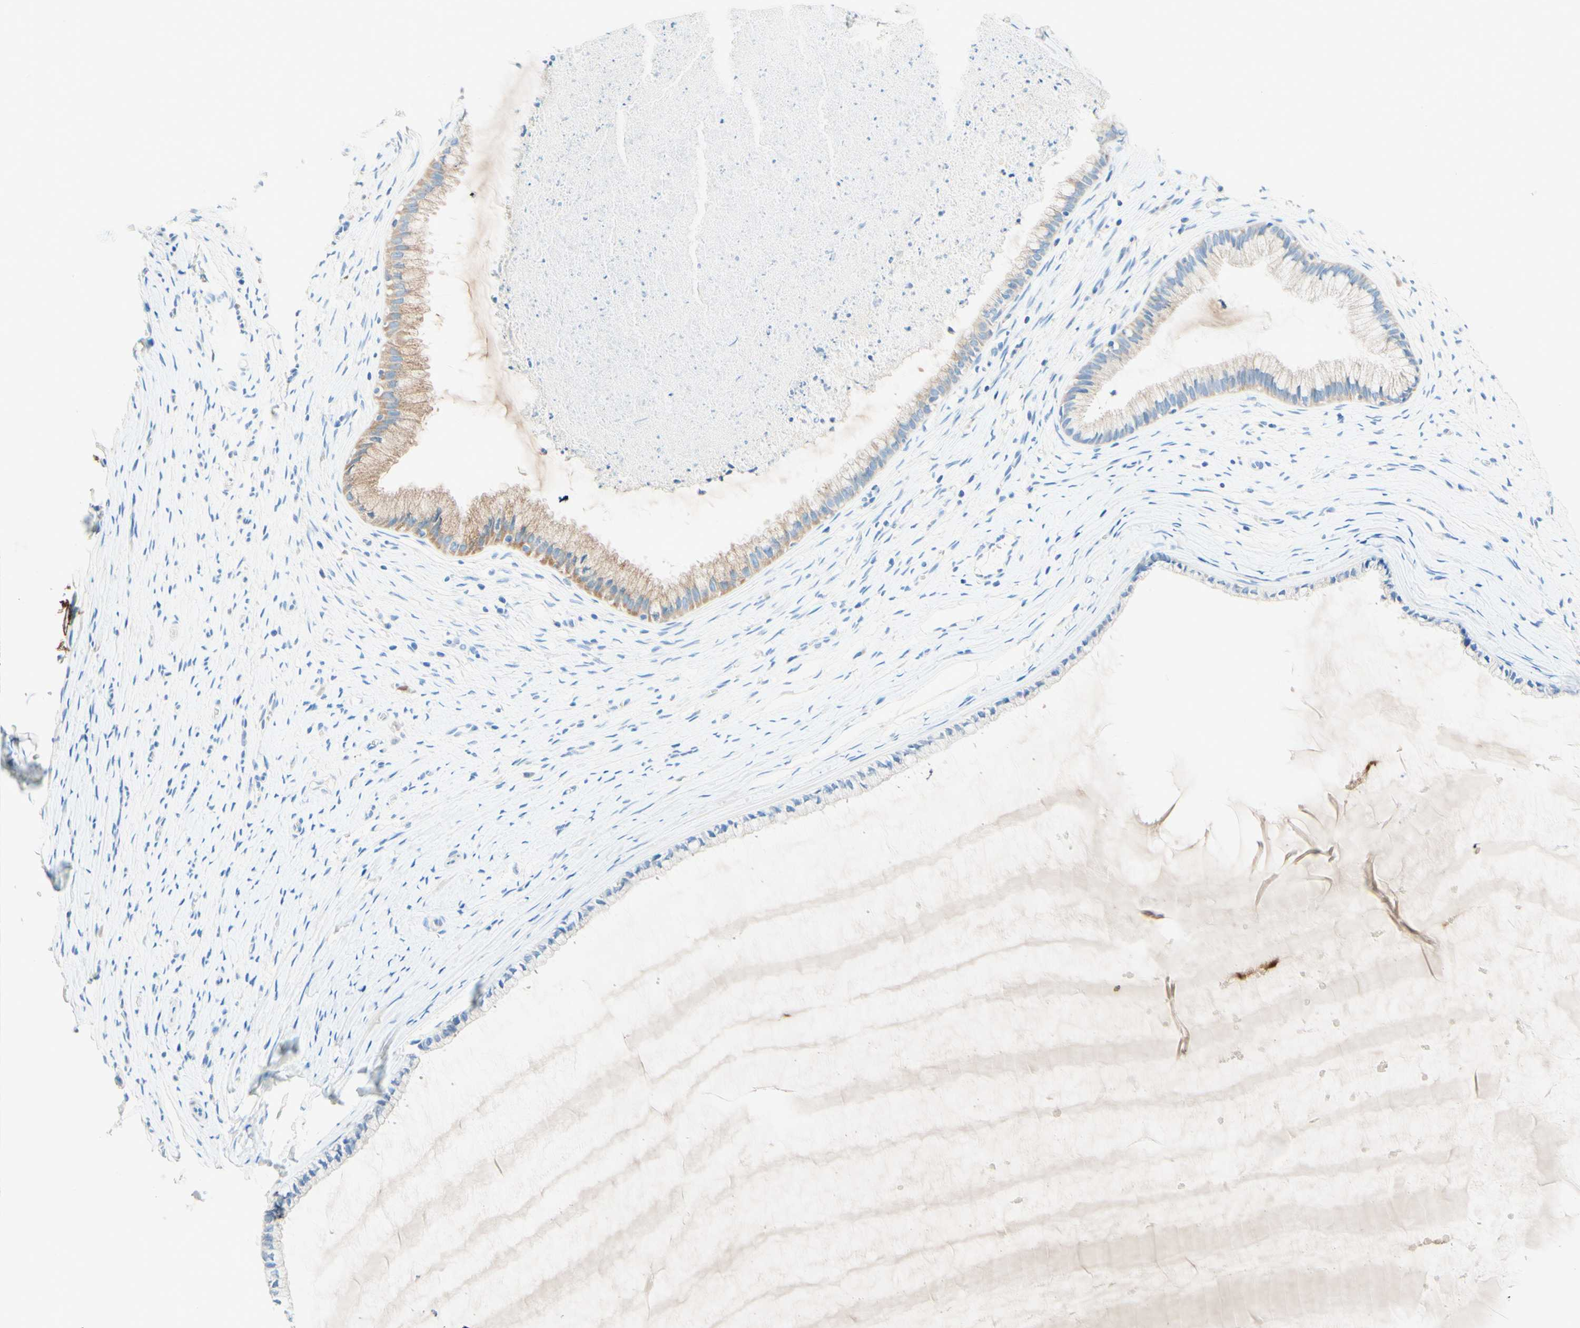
{"staining": {"intensity": "weak", "quantity": ">75%", "location": "cytoplasmic/membranous"}, "tissue": "cervix", "cell_type": "Glandular cells", "image_type": "normal", "snomed": [{"axis": "morphology", "description": "Normal tissue, NOS"}, {"axis": "topography", "description": "Cervix"}], "caption": "This histopathology image reveals unremarkable cervix stained with immunohistochemistry (IHC) to label a protein in brown. The cytoplasmic/membranous of glandular cells show weak positivity for the protein. Nuclei are counter-stained blue.", "gene": "SLC46A1", "patient": {"sex": "female", "age": 39}}